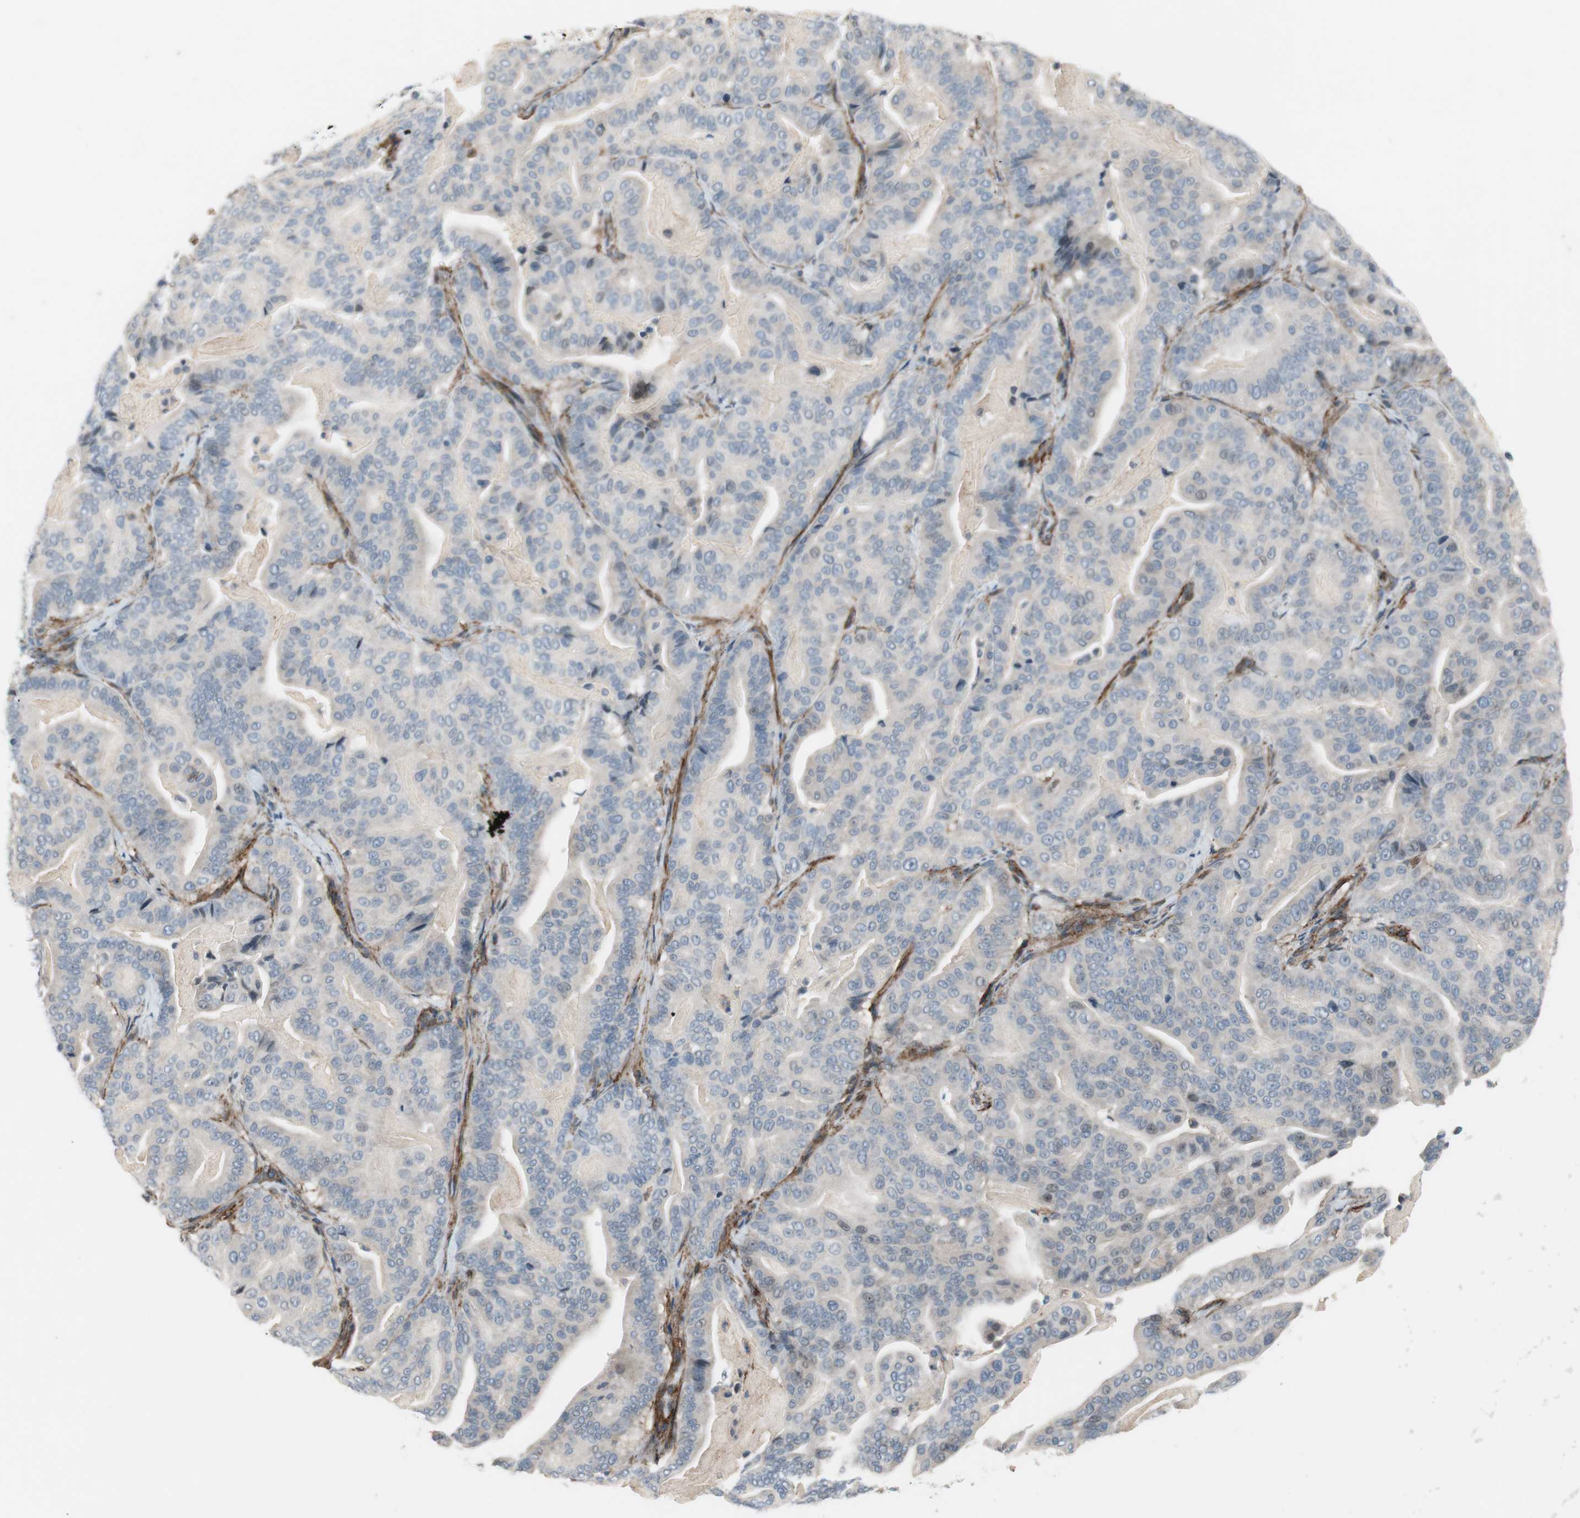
{"staining": {"intensity": "weak", "quantity": "<25%", "location": "cytoplasmic/membranous,nuclear"}, "tissue": "pancreatic cancer", "cell_type": "Tumor cells", "image_type": "cancer", "snomed": [{"axis": "morphology", "description": "Adenocarcinoma, NOS"}, {"axis": "topography", "description": "Pancreas"}], "caption": "Adenocarcinoma (pancreatic) was stained to show a protein in brown. There is no significant positivity in tumor cells.", "gene": "GRHL1", "patient": {"sex": "male", "age": 63}}